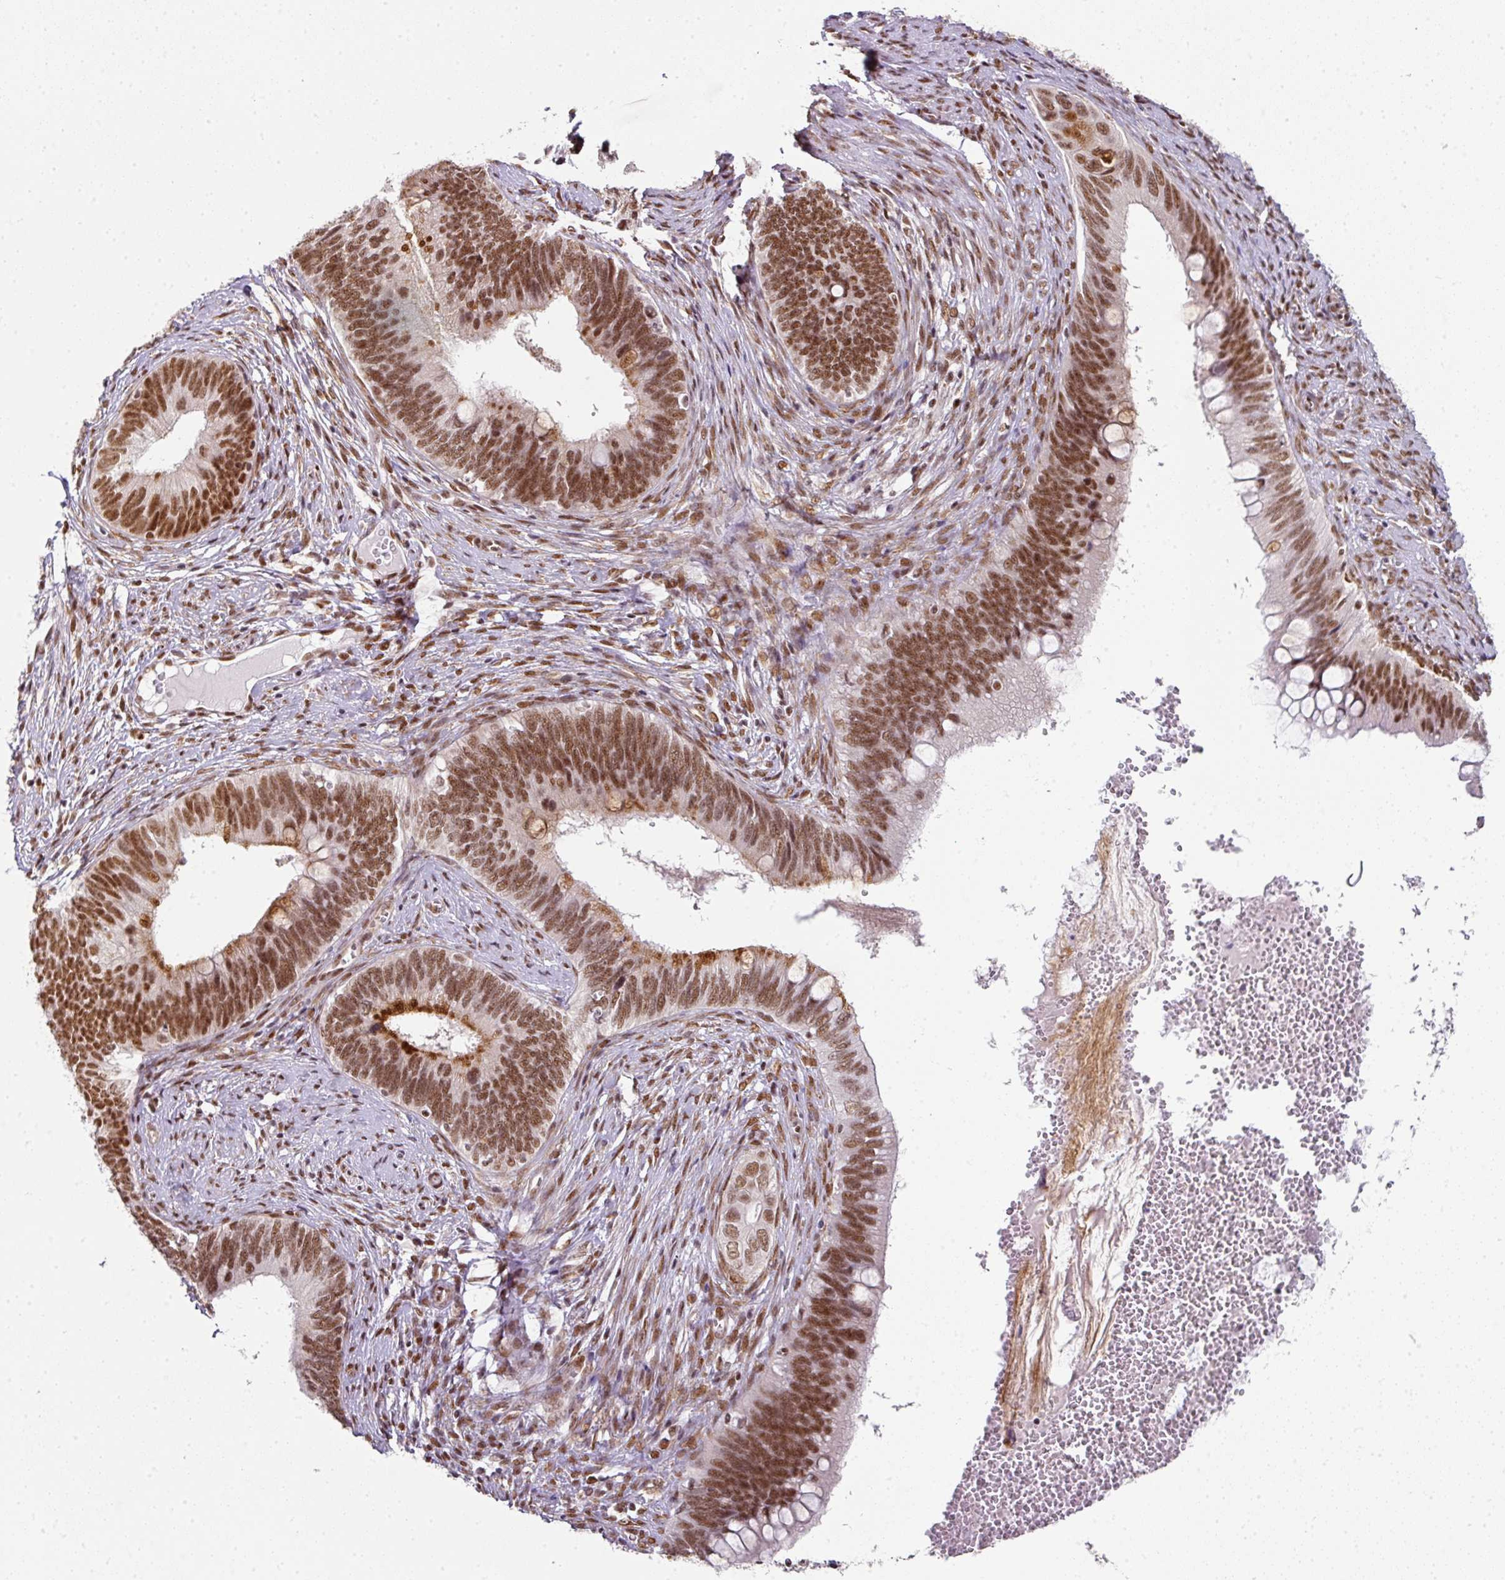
{"staining": {"intensity": "moderate", "quantity": ">75%", "location": "nuclear"}, "tissue": "cervical cancer", "cell_type": "Tumor cells", "image_type": "cancer", "snomed": [{"axis": "morphology", "description": "Adenocarcinoma, NOS"}, {"axis": "topography", "description": "Cervix"}], "caption": "Adenocarcinoma (cervical) stained with a brown dye shows moderate nuclear positive staining in approximately >75% of tumor cells.", "gene": "NFYA", "patient": {"sex": "female", "age": 42}}